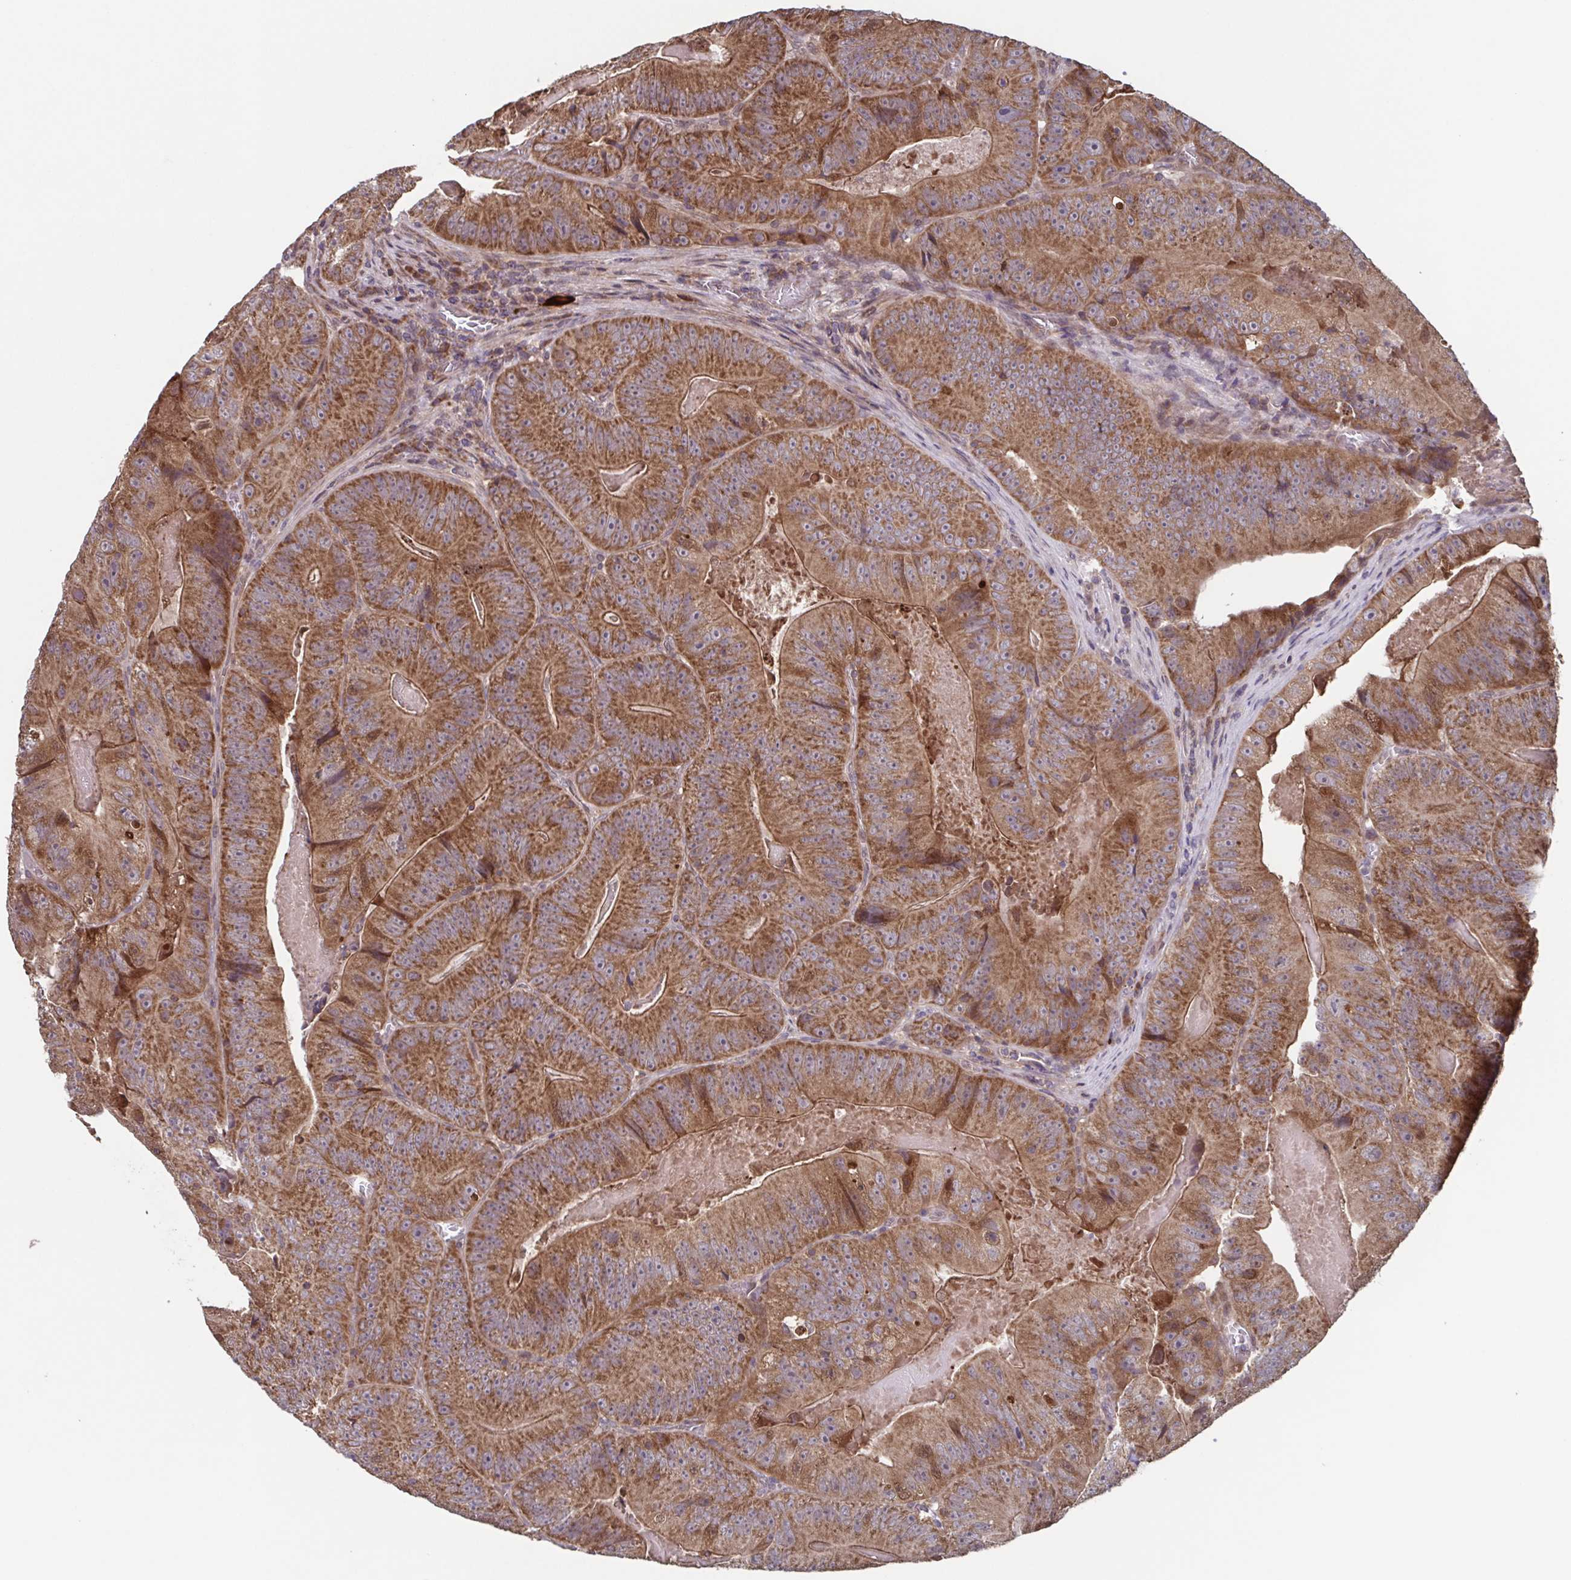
{"staining": {"intensity": "strong", "quantity": ">75%", "location": "cytoplasmic/membranous"}, "tissue": "colorectal cancer", "cell_type": "Tumor cells", "image_type": "cancer", "snomed": [{"axis": "morphology", "description": "Adenocarcinoma, NOS"}, {"axis": "topography", "description": "Colon"}], "caption": "Immunohistochemical staining of human colorectal cancer reveals strong cytoplasmic/membranous protein positivity in approximately >75% of tumor cells.", "gene": "TTC19", "patient": {"sex": "female", "age": 86}}